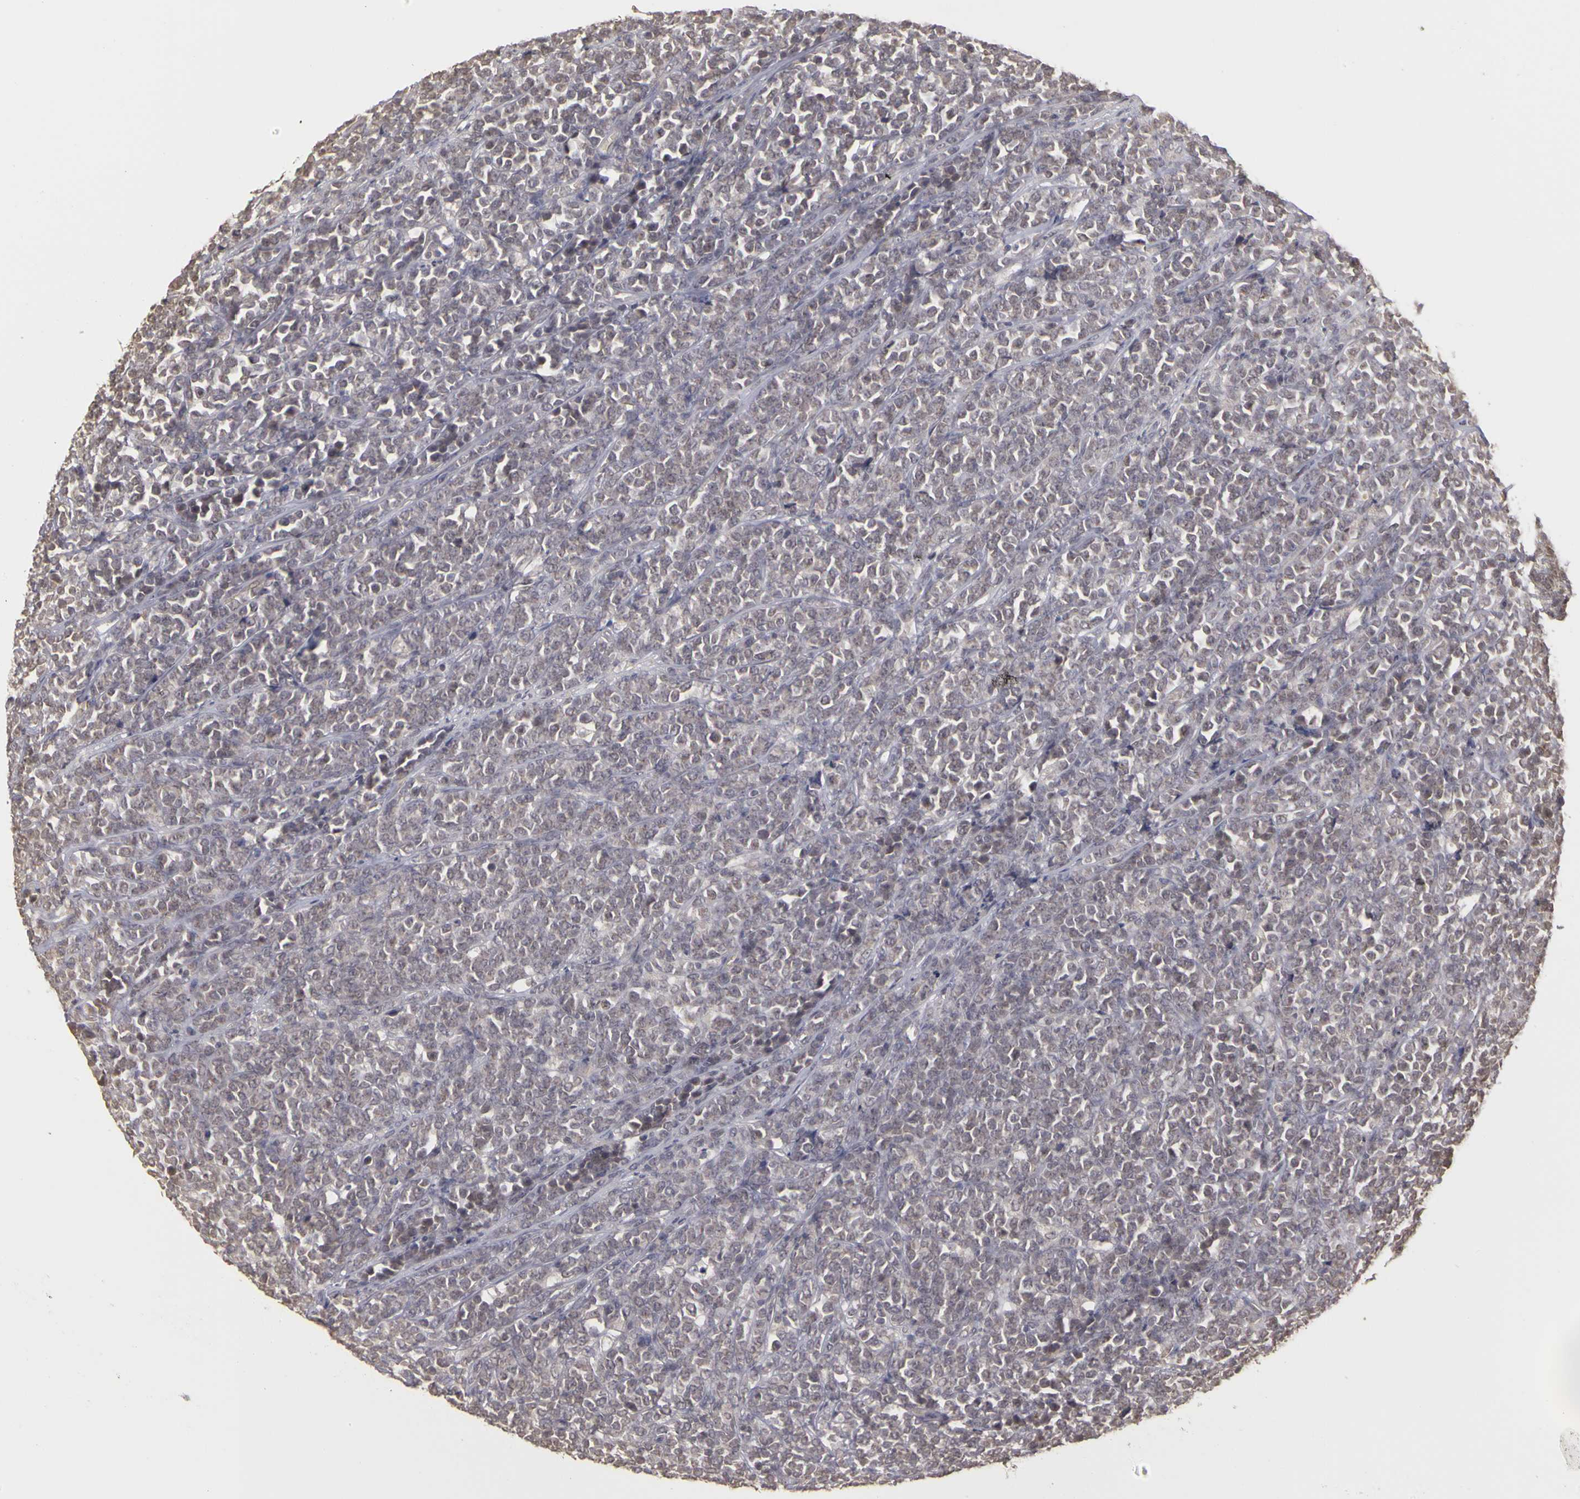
{"staining": {"intensity": "negative", "quantity": "none", "location": "none"}, "tissue": "lymphoma", "cell_type": "Tumor cells", "image_type": "cancer", "snomed": [{"axis": "morphology", "description": "Malignant lymphoma, non-Hodgkin's type, High grade"}, {"axis": "topography", "description": "Small intestine"}, {"axis": "topography", "description": "Colon"}], "caption": "DAB immunohistochemical staining of human lymphoma demonstrates no significant positivity in tumor cells.", "gene": "FRMD7", "patient": {"sex": "male", "age": 8}}